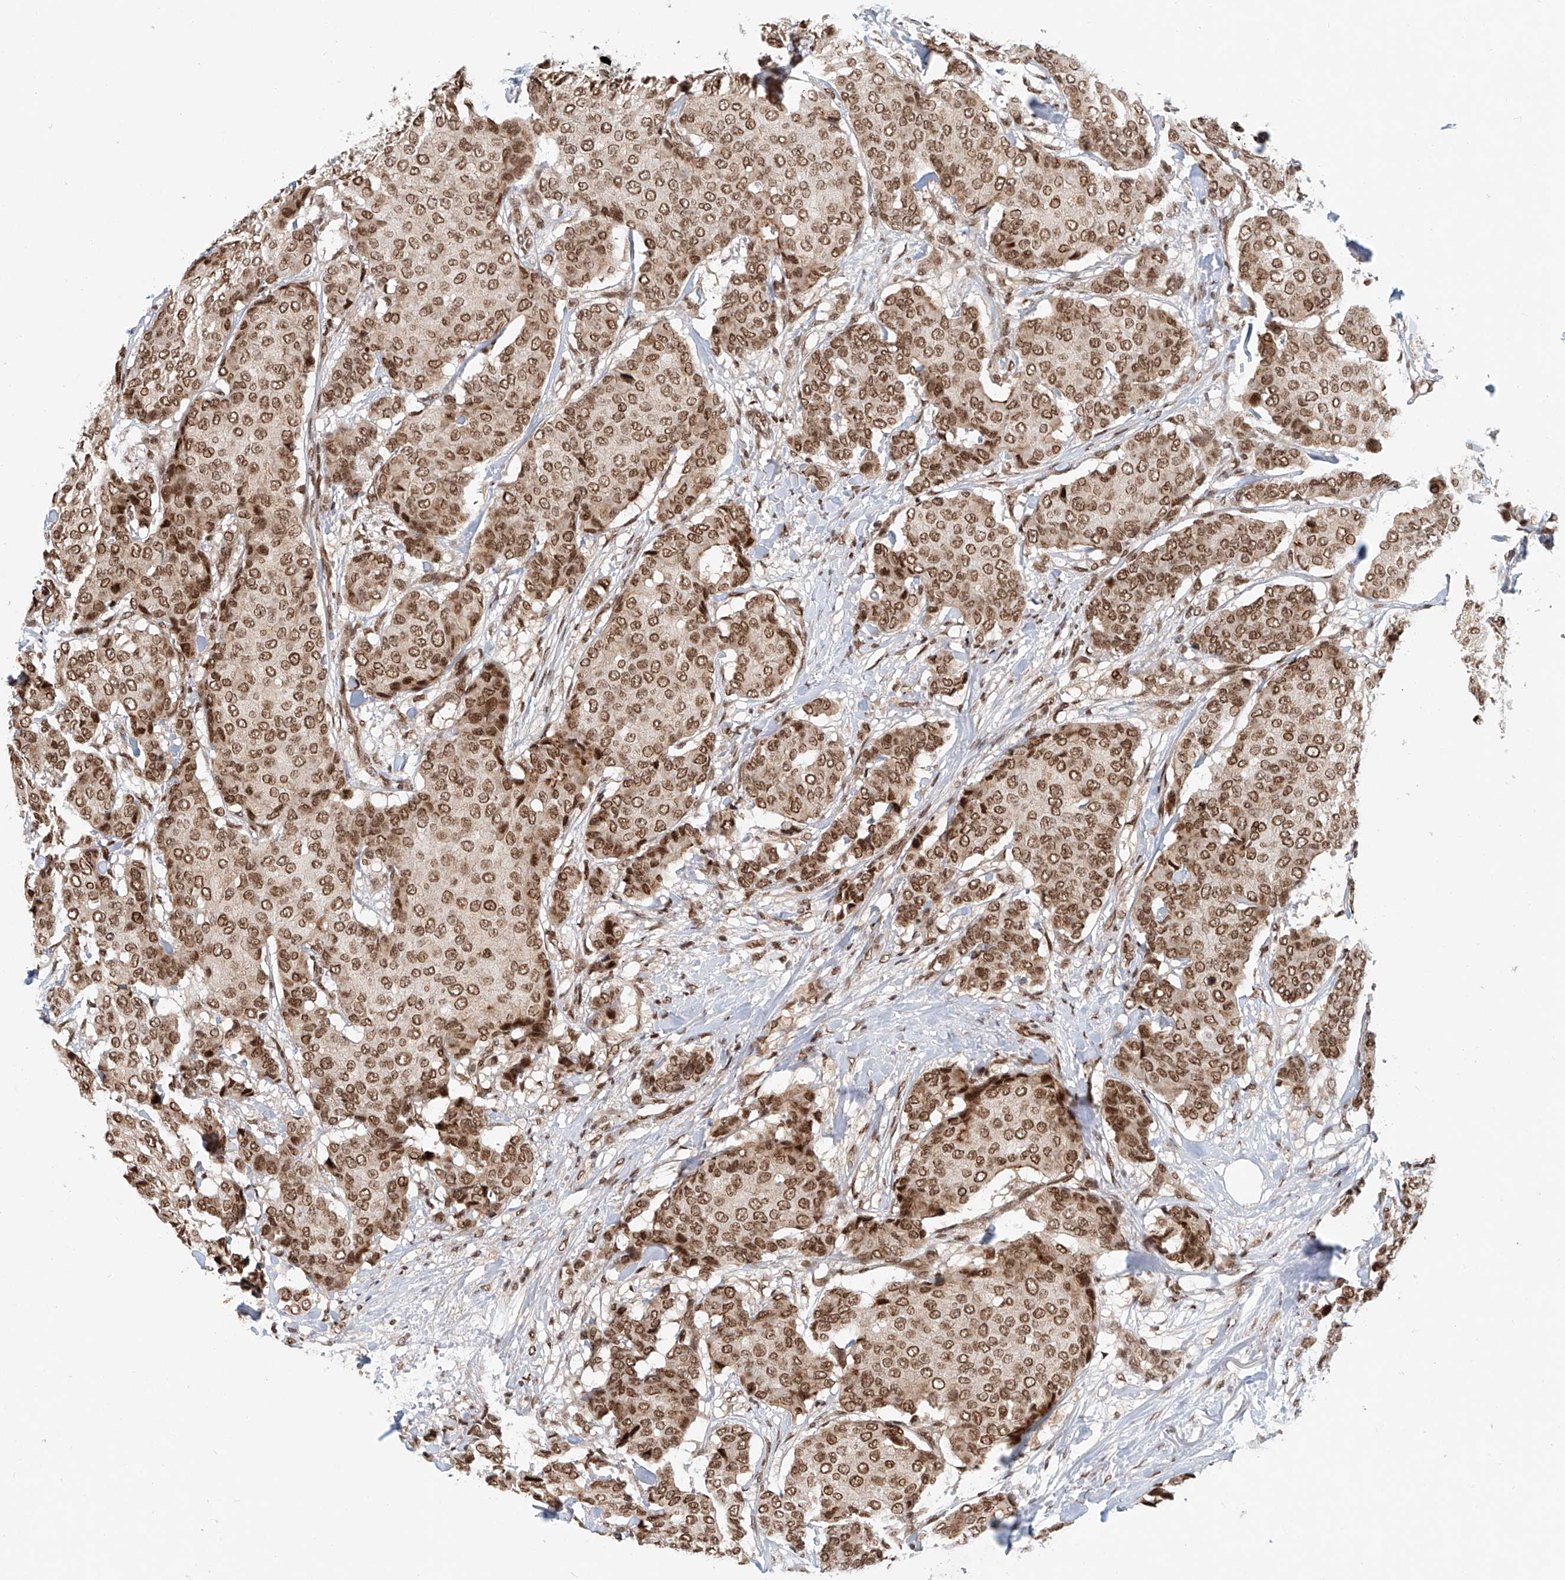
{"staining": {"intensity": "moderate", "quantity": ">75%", "location": "cytoplasmic/membranous,nuclear"}, "tissue": "breast cancer", "cell_type": "Tumor cells", "image_type": "cancer", "snomed": [{"axis": "morphology", "description": "Duct carcinoma"}, {"axis": "topography", "description": "Breast"}], "caption": "Tumor cells demonstrate medium levels of moderate cytoplasmic/membranous and nuclear positivity in about >75% of cells in breast cancer.", "gene": "ZNF470", "patient": {"sex": "female", "age": 75}}